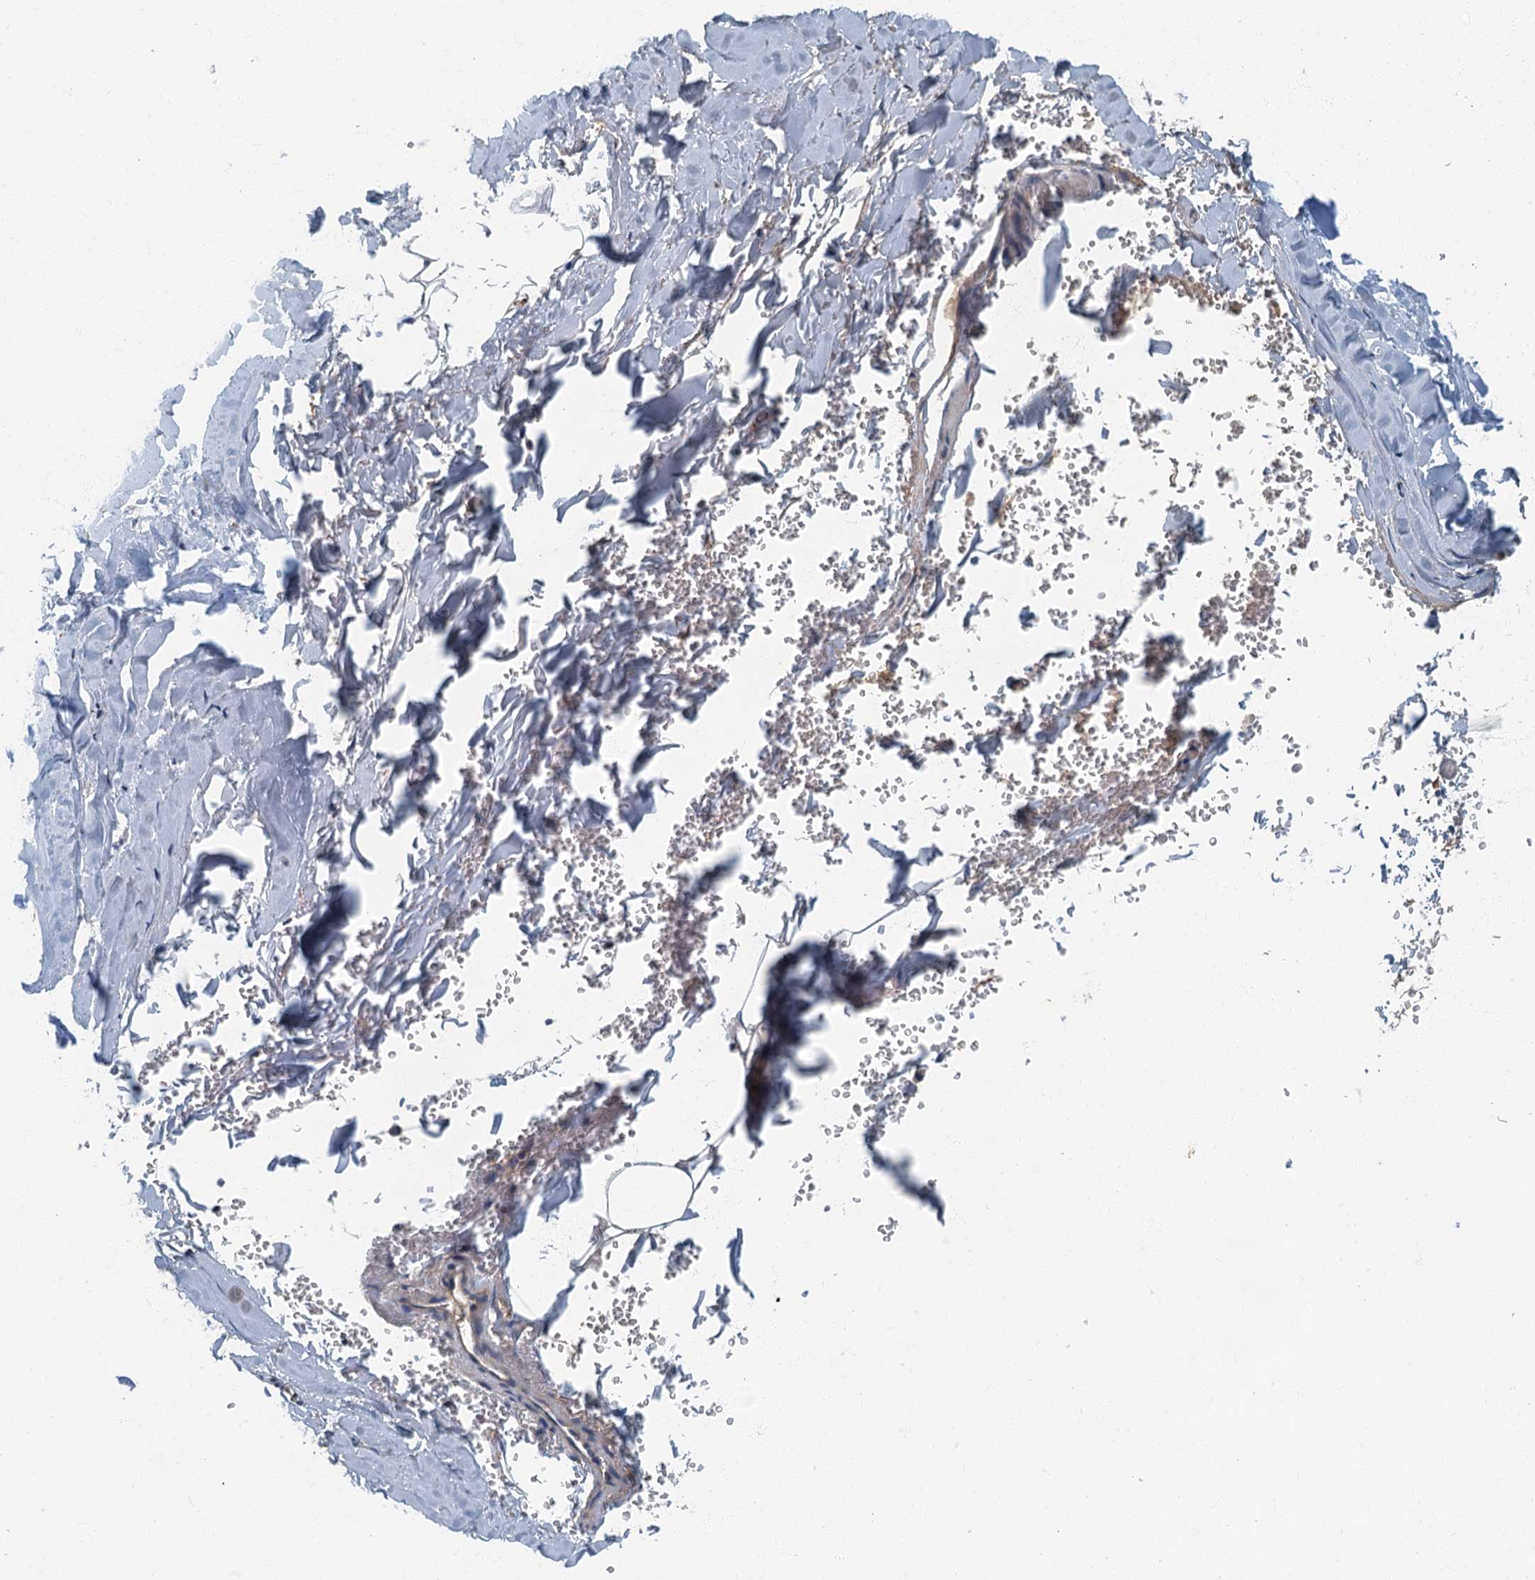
{"staining": {"intensity": "weak", "quantity": "25%-75%", "location": "cytoplasmic/membranous"}, "tissue": "adipose tissue", "cell_type": "Adipocytes", "image_type": "normal", "snomed": [{"axis": "morphology", "description": "Normal tissue, NOS"}, {"axis": "topography", "description": "Cartilage tissue"}], "caption": "Adipose tissue stained with immunohistochemistry (IHC) reveals weak cytoplasmic/membranous staining in about 25%-75% of adipocytes.", "gene": "DDX49", "patient": {"sex": "female", "age": 63}}